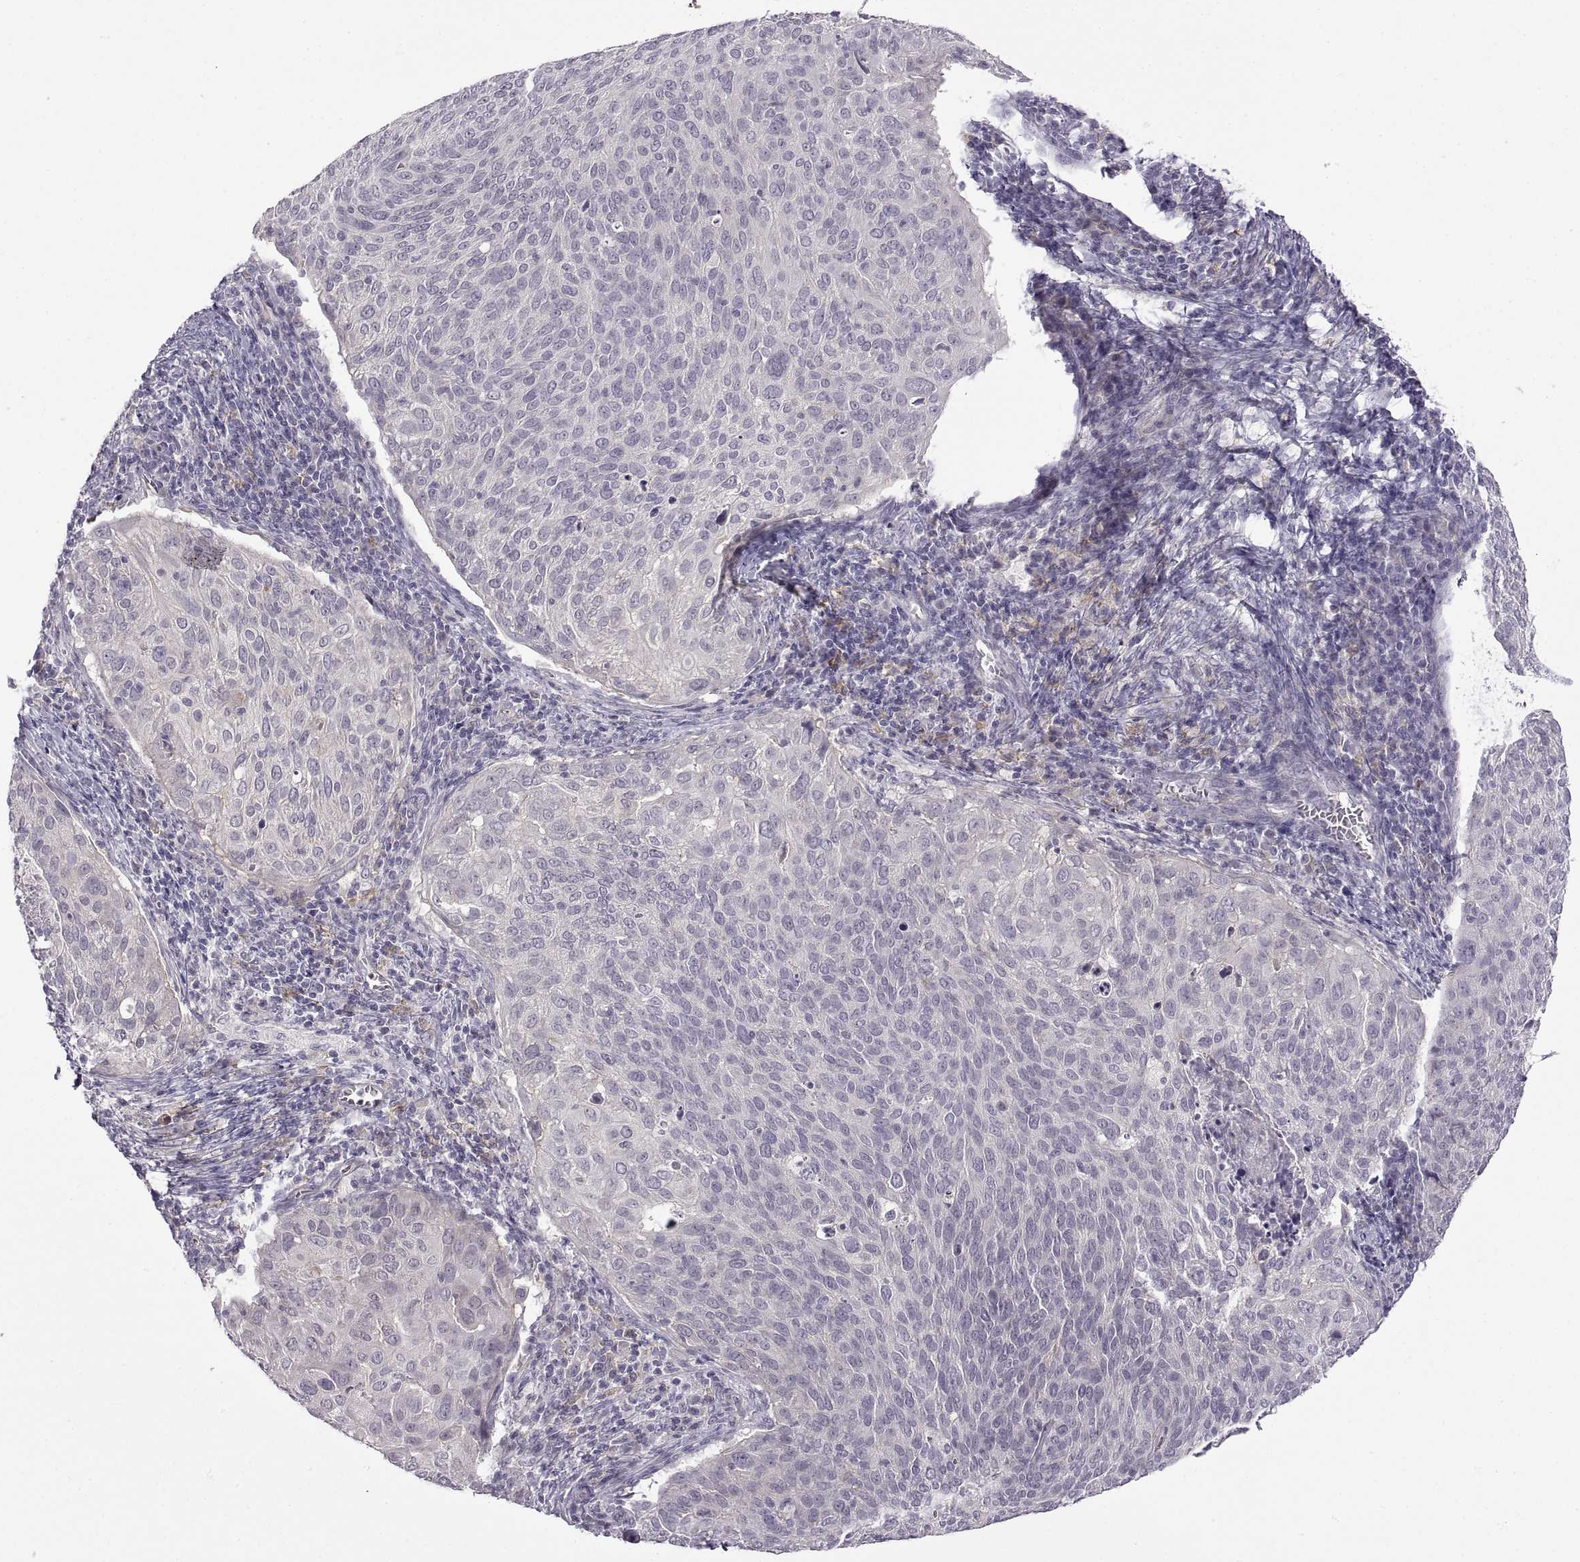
{"staining": {"intensity": "negative", "quantity": "none", "location": "none"}, "tissue": "cervical cancer", "cell_type": "Tumor cells", "image_type": "cancer", "snomed": [{"axis": "morphology", "description": "Squamous cell carcinoma, NOS"}, {"axis": "topography", "description": "Cervix"}], "caption": "DAB (3,3'-diaminobenzidine) immunohistochemical staining of cervical cancer reveals no significant staining in tumor cells. (DAB (3,3'-diaminobenzidine) immunohistochemistry (IHC) with hematoxylin counter stain).", "gene": "MEIOC", "patient": {"sex": "female", "age": 39}}